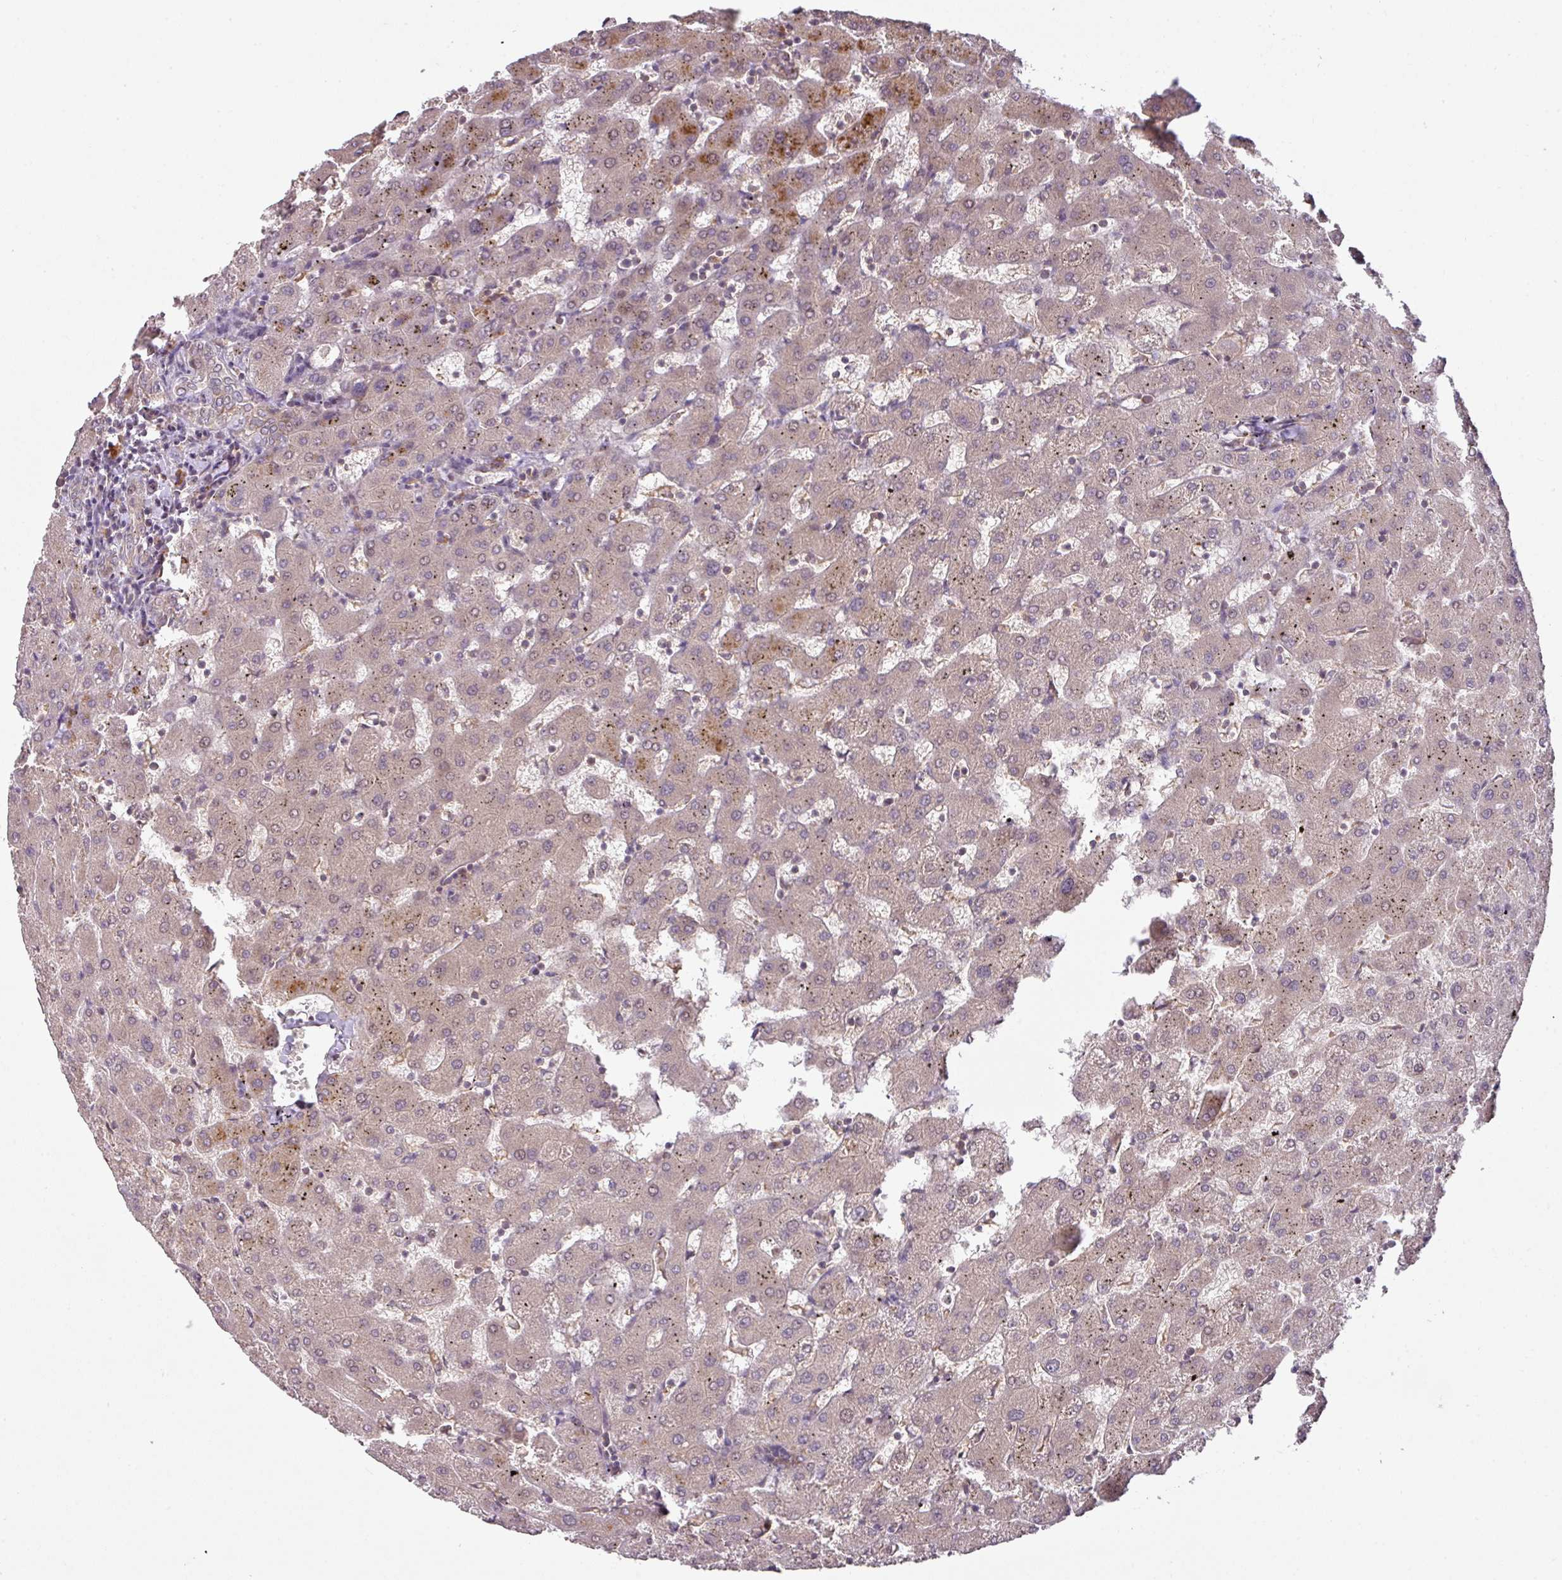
{"staining": {"intensity": "moderate", "quantity": ">75%", "location": "cytoplasmic/membranous"}, "tissue": "liver", "cell_type": "Cholangiocytes", "image_type": "normal", "snomed": [{"axis": "morphology", "description": "Normal tissue, NOS"}, {"axis": "topography", "description": "Liver"}], "caption": "Liver stained with DAB (3,3'-diaminobenzidine) immunohistochemistry (IHC) reveals medium levels of moderate cytoplasmic/membranous staining in approximately >75% of cholangiocytes.", "gene": "CYFIP2", "patient": {"sex": "female", "age": 63}}